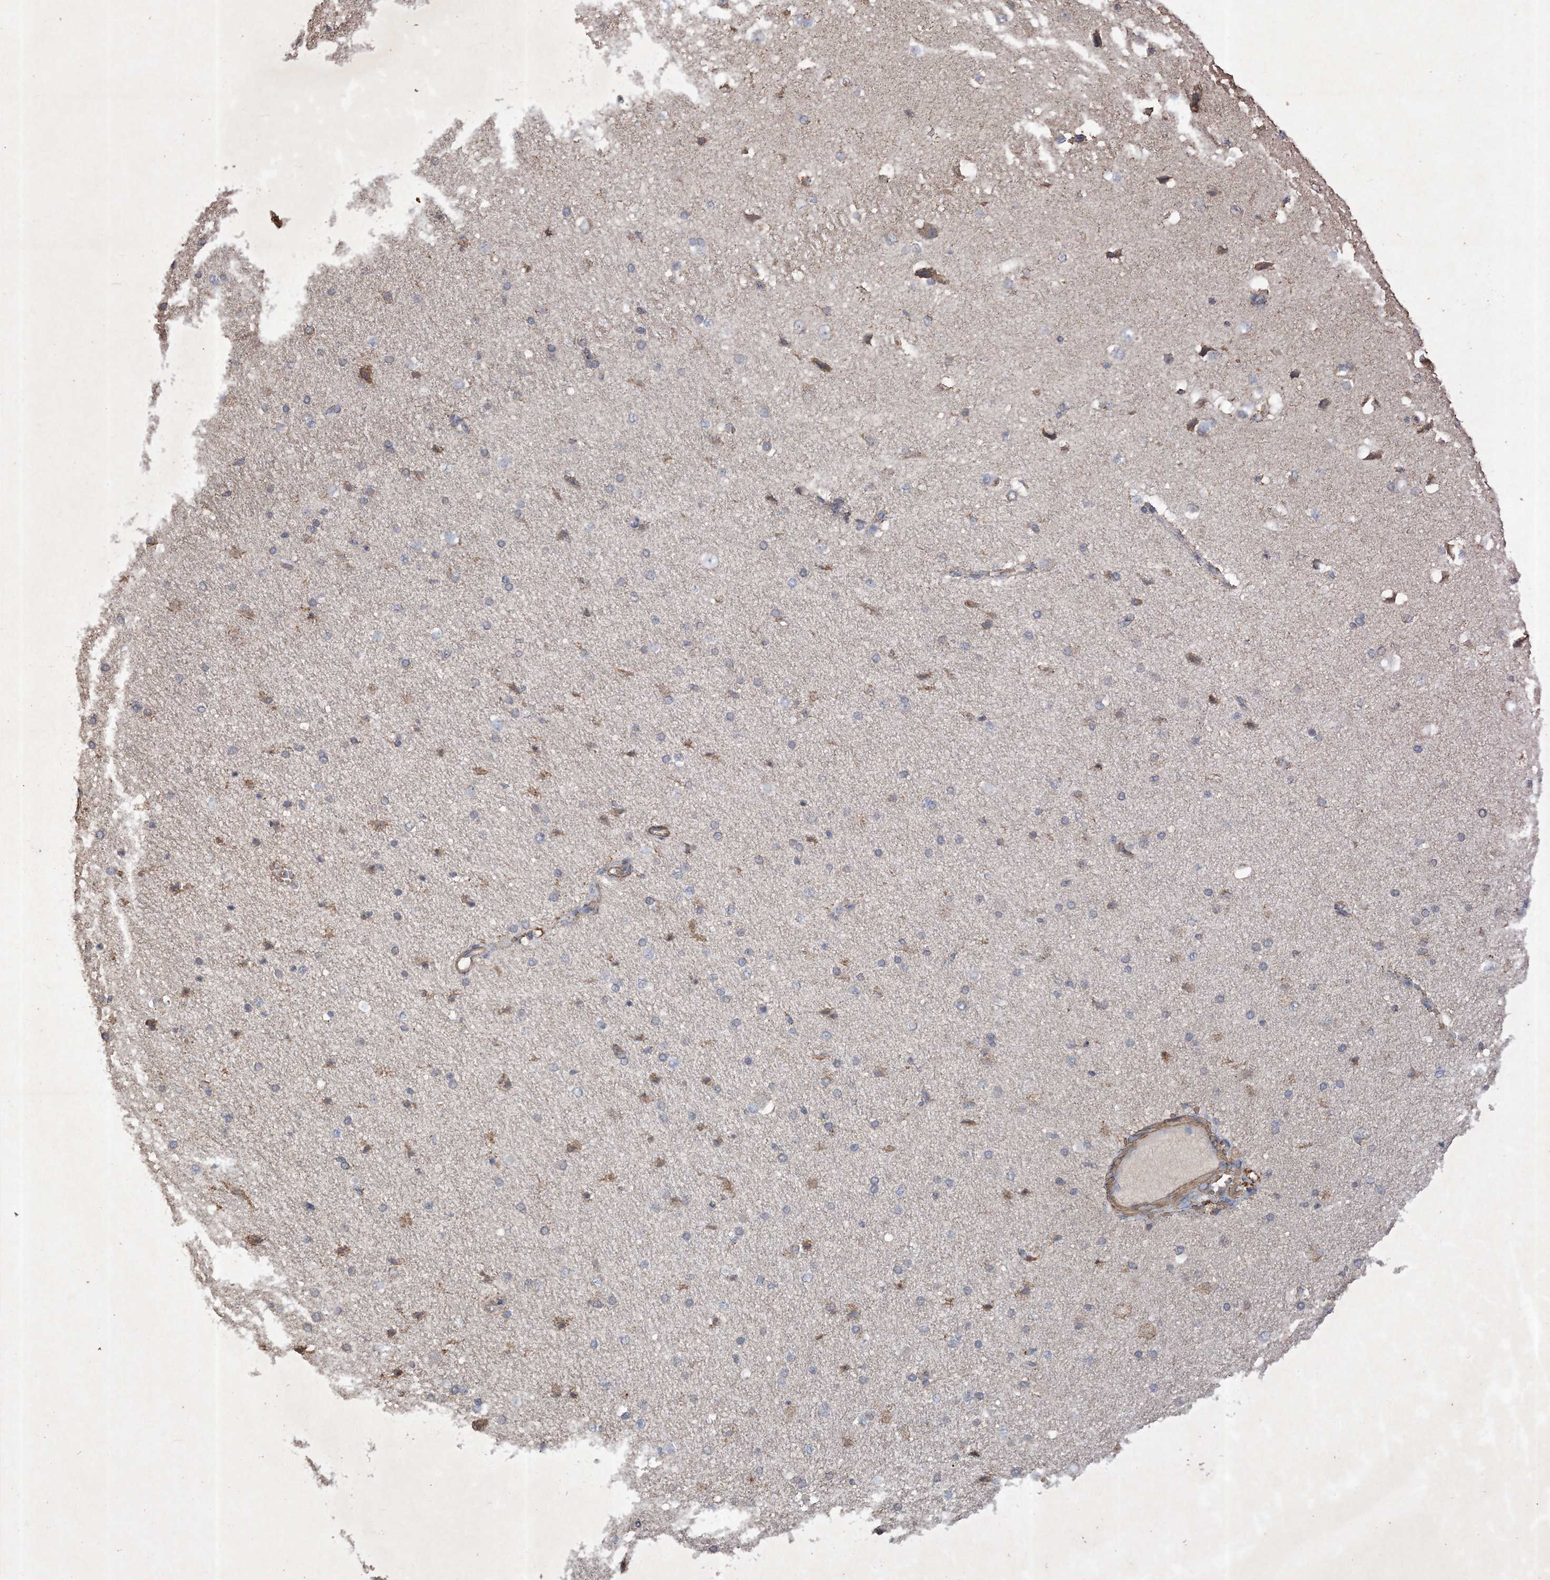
{"staining": {"intensity": "moderate", "quantity": "25%-75%", "location": "cytoplasmic/membranous"}, "tissue": "cerebral cortex", "cell_type": "Endothelial cells", "image_type": "normal", "snomed": [{"axis": "morphology", "description": "Normal tissue, NOS"}, {"axis": "morphology", "description": "Developmental malformation"}, {"axis": "topography", "description": "Cerebral cortex"}], "caption": "A brown stain labels moderate cytoplasmic/membranous expression of a protein in endothelial cells of benign cerebral cortex. (Stains: DAB in brown, nuclei in blue, Microscopy: brightfield microscopy at high magnification).", "gene": "HPS4", "patient": {"sex": "female", "age": 30}}